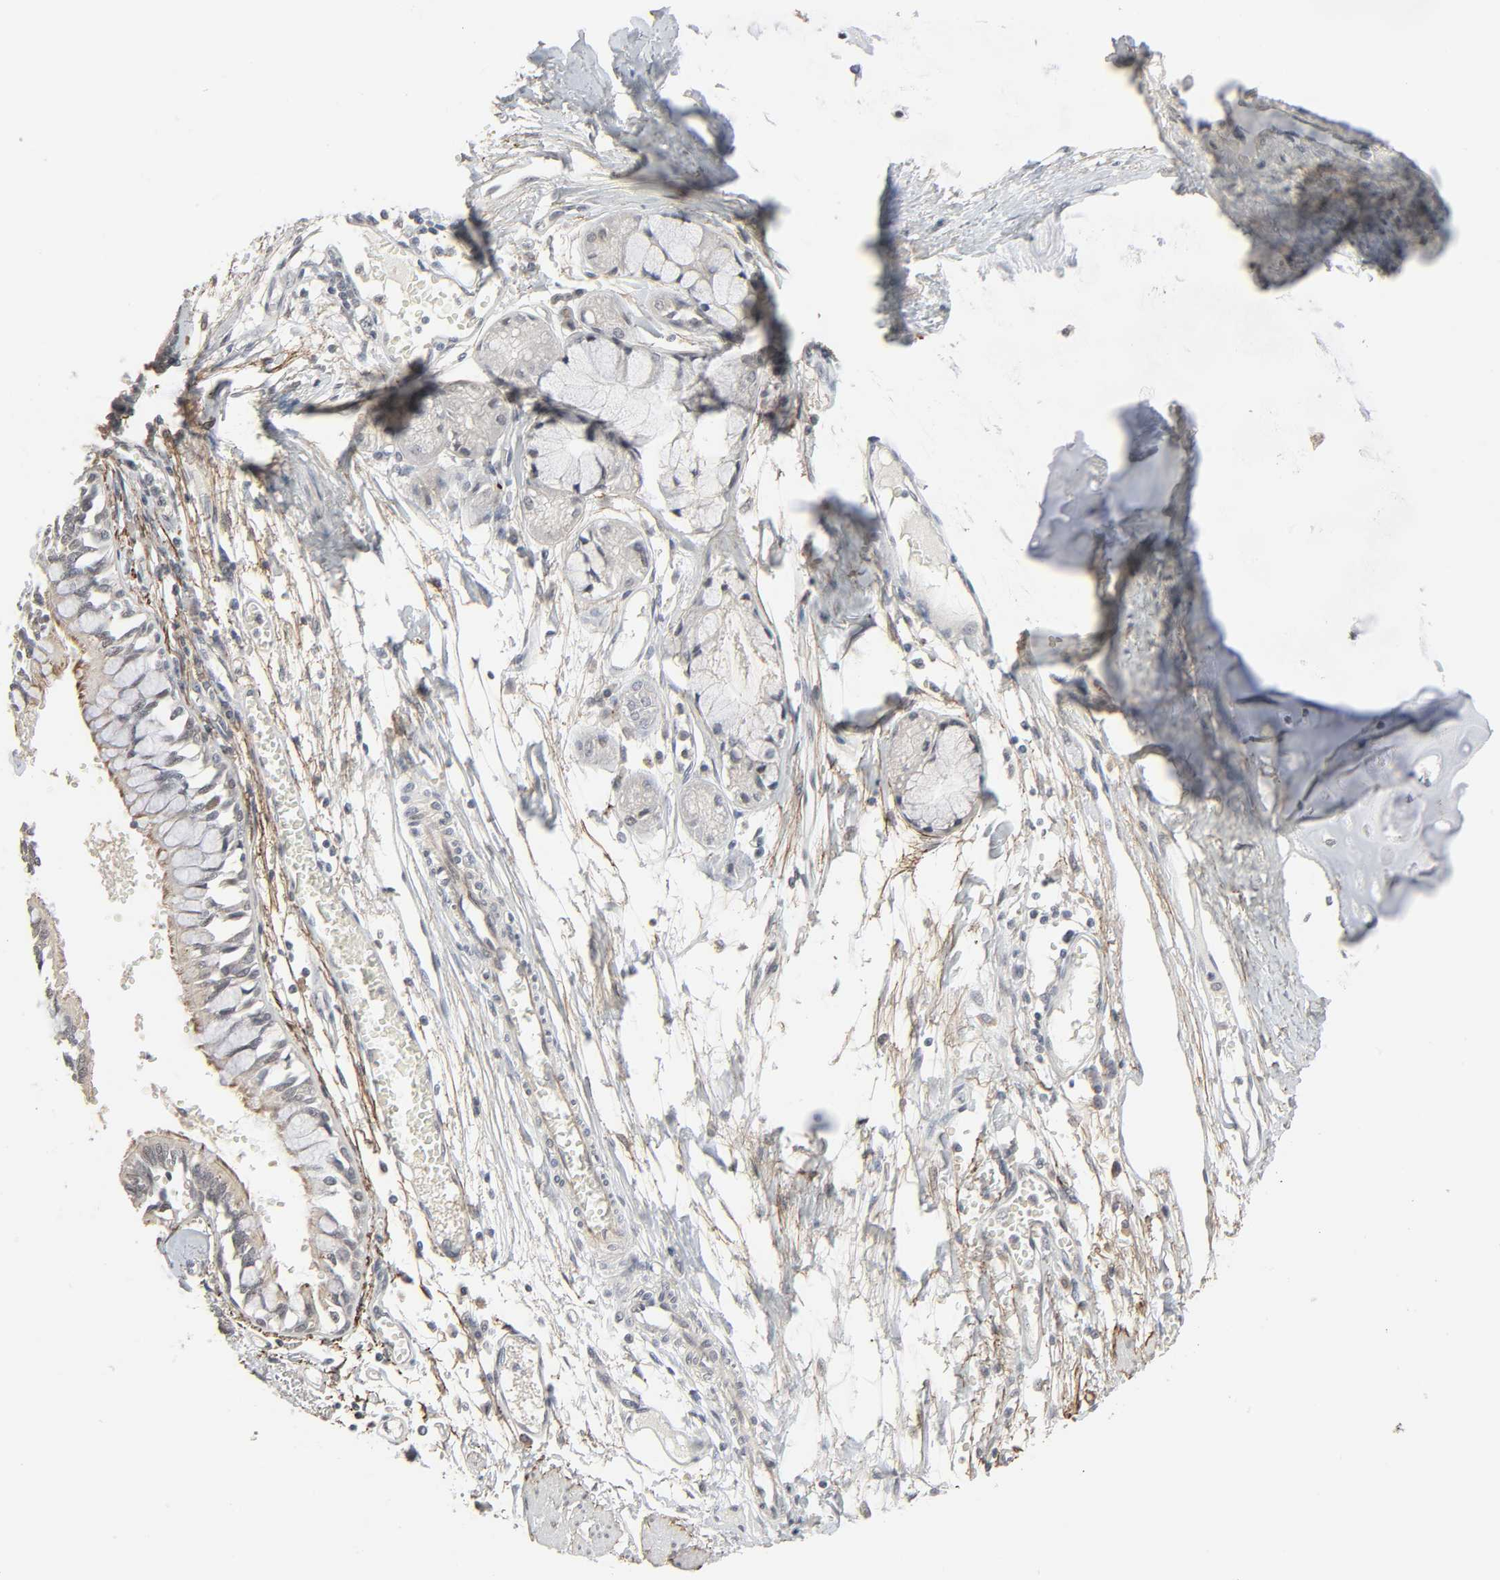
{"staining": {"intensity": "strong", "quantity": "25%-75%", "location": "cytoplasmic/membranous,nuclear"}, "tissue": "bronchus", "cell_type": "Respiratory epithelial cells", "image_type": "normal", "snomed": [{"axis": "morphology", "description": "Normal tissue, NOS"}, {"axis": "topography", "description": "Bronchus"}, {"axis": "topography", "description": "Lung"}], "caption": "A brown stain highlights strong cytoplasmic/membranous,nuclear expression of a protein in respiratory epithelial cells of unremarkable bronchus. Immunohistochemistry stains the protein in brown and the nuclei are stained blue.", "gene": "ZNF222", "patient": {"sex": "female", "age": 56}}